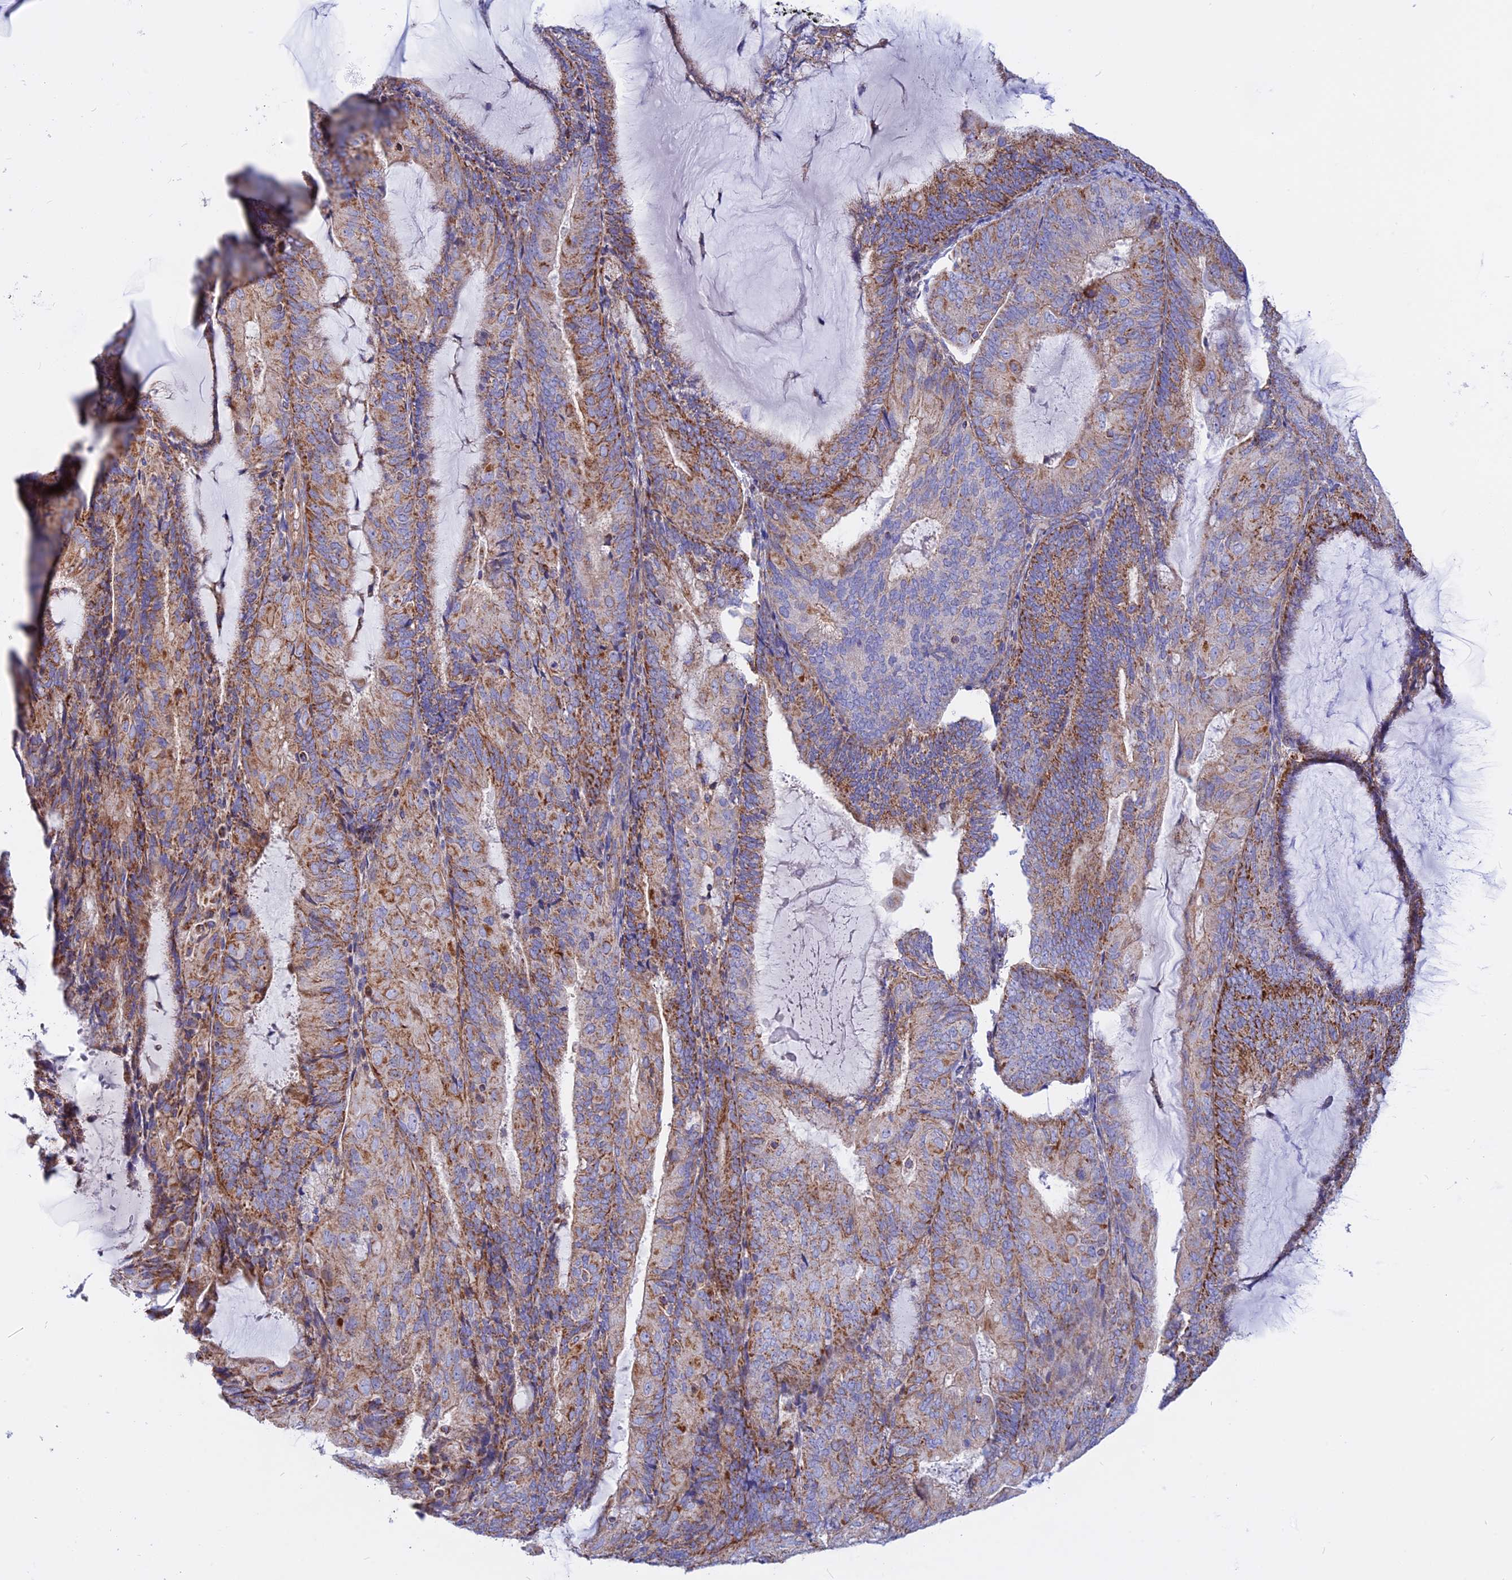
{"staining": {"intensity": "moderate", "quantity": ">75%", "location": "cytoplasmic/membranous"}, "tissue": "endometrial cancer", "cell_type": "Tumor cells", "image_type": "cancer", "snomed": [{"axis": "morphology", "description": "Adenocarcinoma, NOS"}, {"axis": "topography", "description": "Endometrium"}], "caption": "The histopathology image shows immunohistochemical staining of adenocarcinoma (endometrial). There is moderate cytoplasmic/membranous staining is seen in approximately >75% of tumor cells.", "gene": "GCDH", "patient": {"sex": "female", "age": 81}}